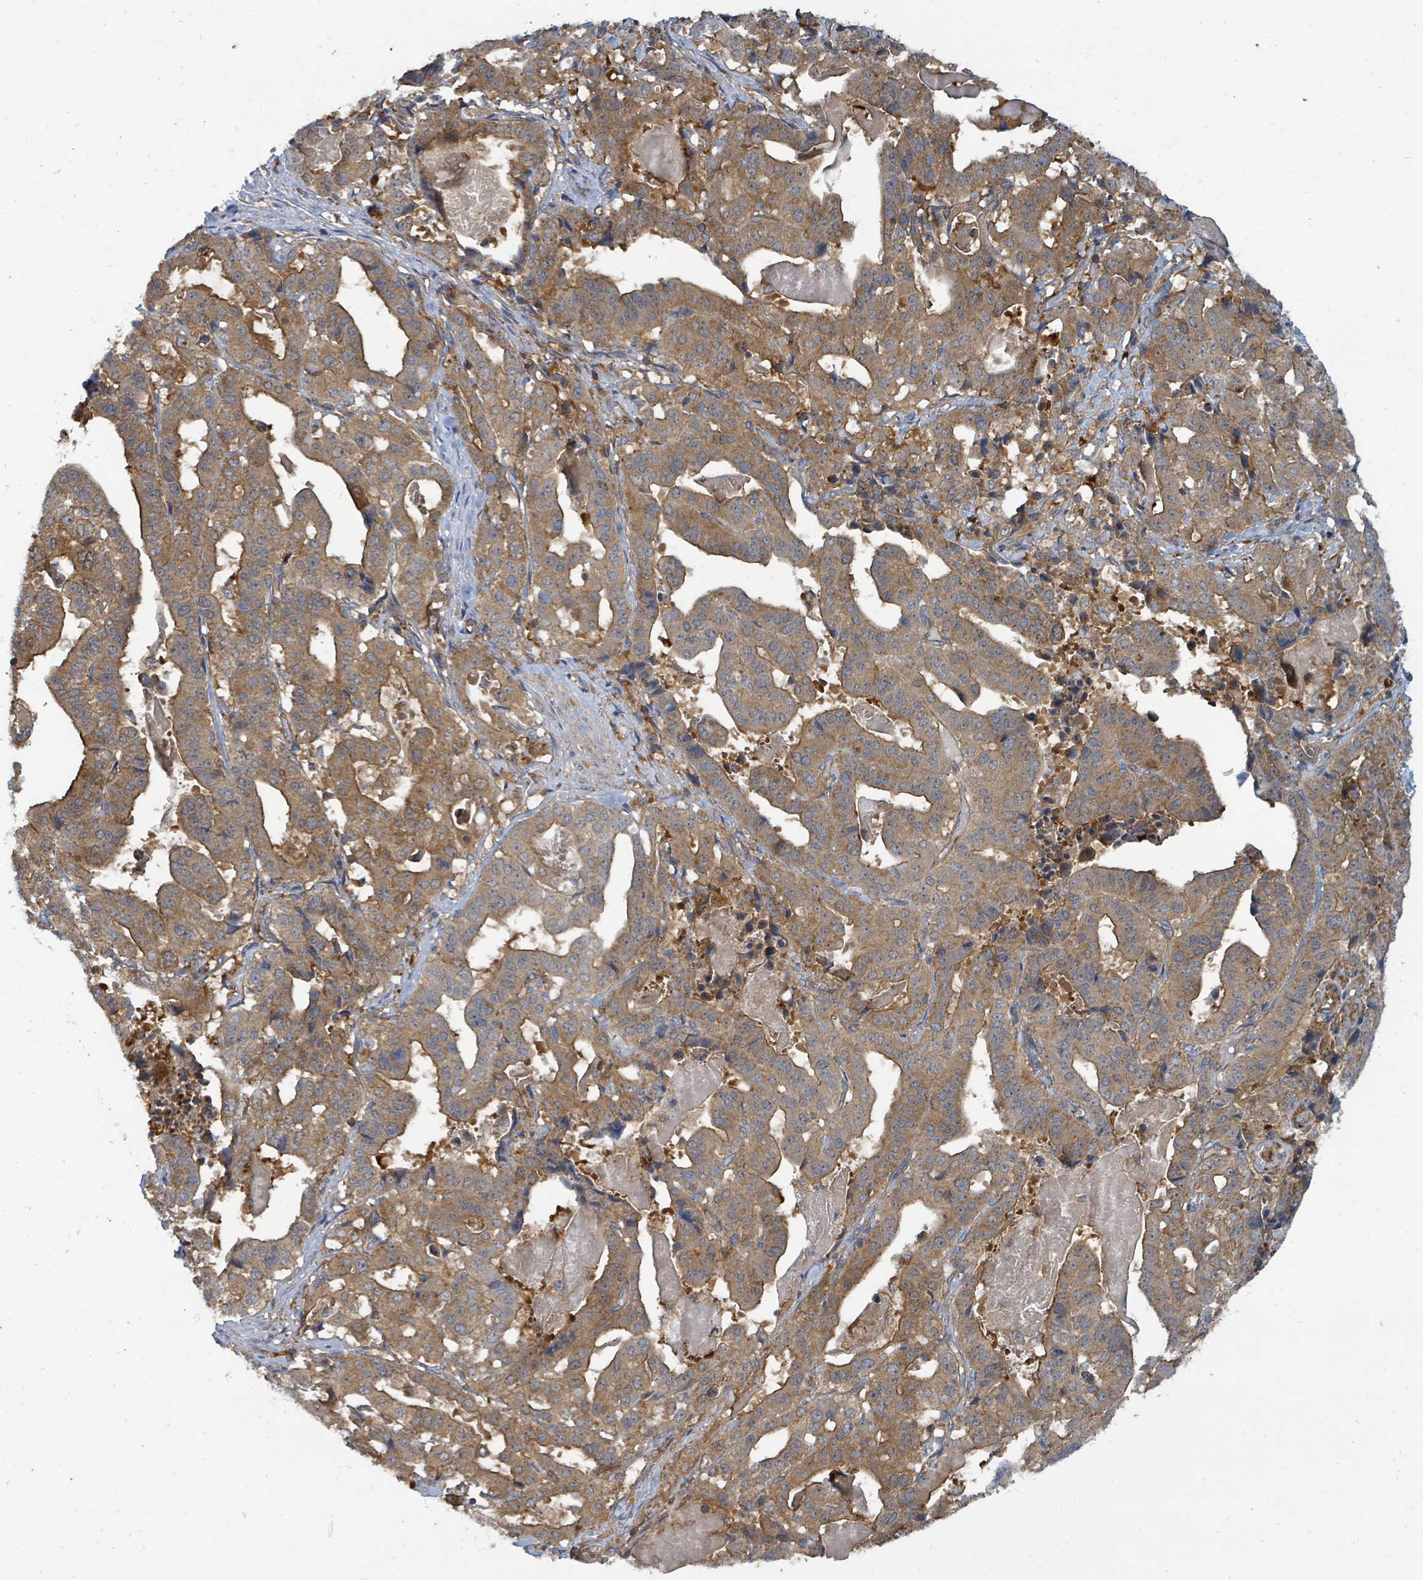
{"staining": {"intensity": "moderate", "quantity": ">75%", "location": "cytoplasmic/membranous"}, "tissue": "stomach cancer", "cell_type": "Tumor cells", "image_type": "cancer", "snomed": [{"axis": "morphology", "description": "Adenocarcinoma, NOS"}, {"axis": "topography", "description": "Stomach"}], "caption": "The immunohistochemical stain labels moderate cytoplasmic/membranous expression in tumor cells of adenocarcinoma (stomach) tissue. Nuclei are stained in blue.", "gene": "BOLA2B", "patient": {"sex": "male", "age": 48}}